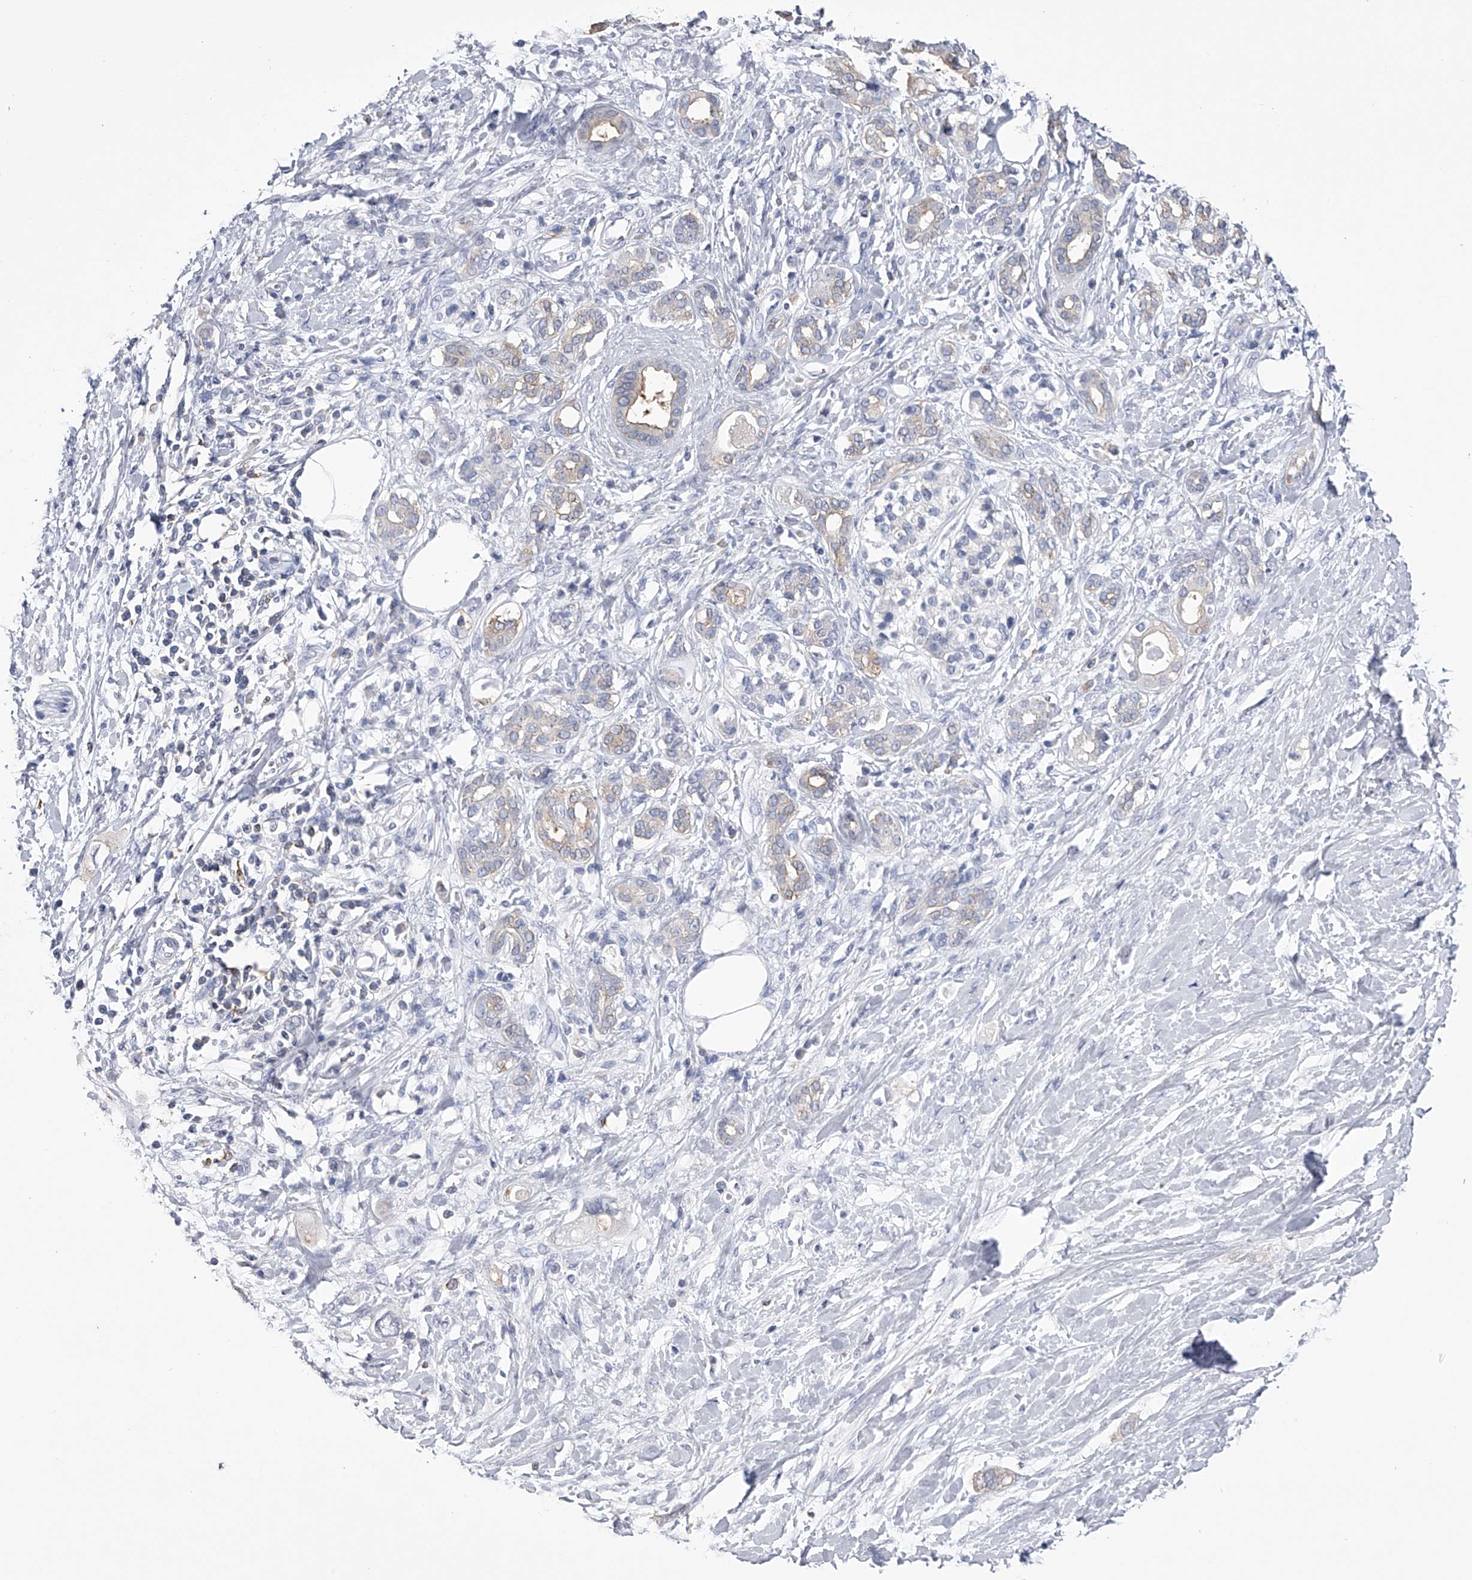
{"staining": {"intensity": "weak", "quantity": "<25%", "location": "cytoplasmic/membranous"}, "tissue": "pancreatic cancer", "cell_type": "Tumor cells", "image_type": "cancer", "snomed": [{"axis": "morphology", "description": "Adenocarcinoma, NOS"}, {"axis": "topography", "description": "Pancreas"}], "caption": "DAB immunohistochemical staining of adenocarcinoma (pancreatic) demonstrates no significant expression in tumor cells.", "gene": "TASP1", "patient": {"sex": "female", "age": 56}}